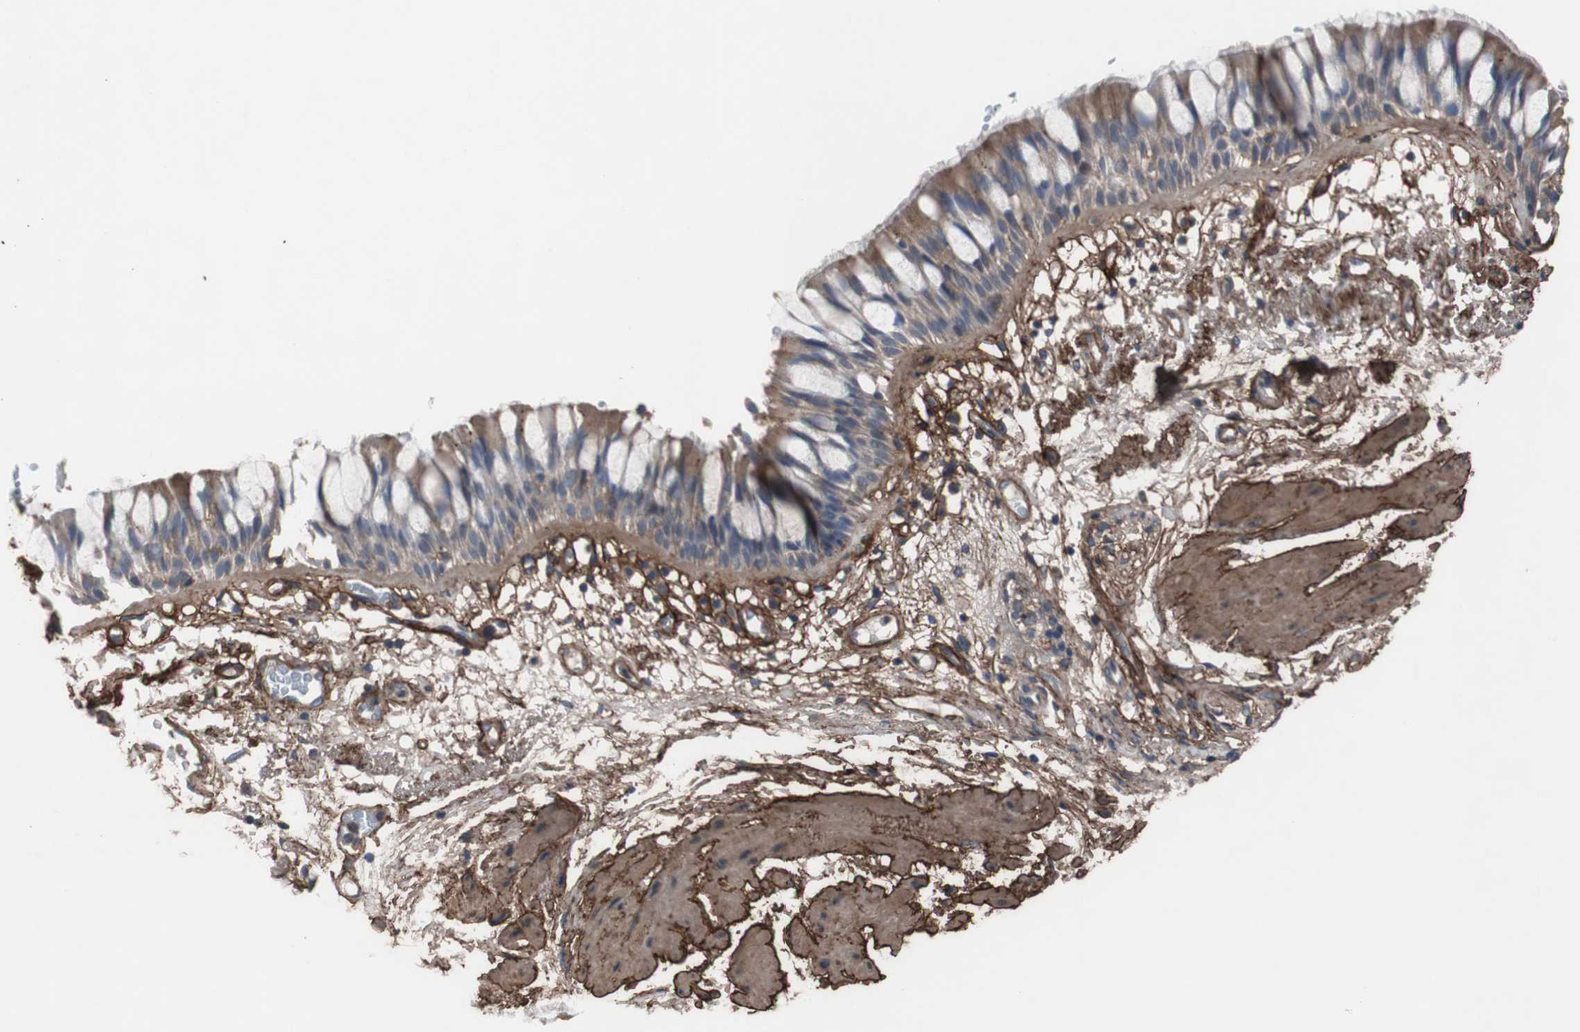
{"staining": {"intensity": "weak", "quantity": ">75%", "location": "cytoplasmic/membranous"}, "tissue": "bronchus", "cell_type": "Respiratory epithelial cells", "image_type": "normal", "snomed": [{"axis": "morphology", "description": "Normal tissue, NOS"}, {"axis": "topography", "description": "Bronchus"}], "caption": "Unremarkable bronchus was stained to show a protein in brown. There is low levels of weak cytoplasmic/membranous expression in about >75% of respiratory epithelial cells. The staining is performed using DAB (3,3'-diaminobenzidine) brown chromogen to label protein expression. The nuclei are counter-stained blue using hematoxylin.", "gene": "COL6A2", "patient": {"sex": "male", "age": 66}}